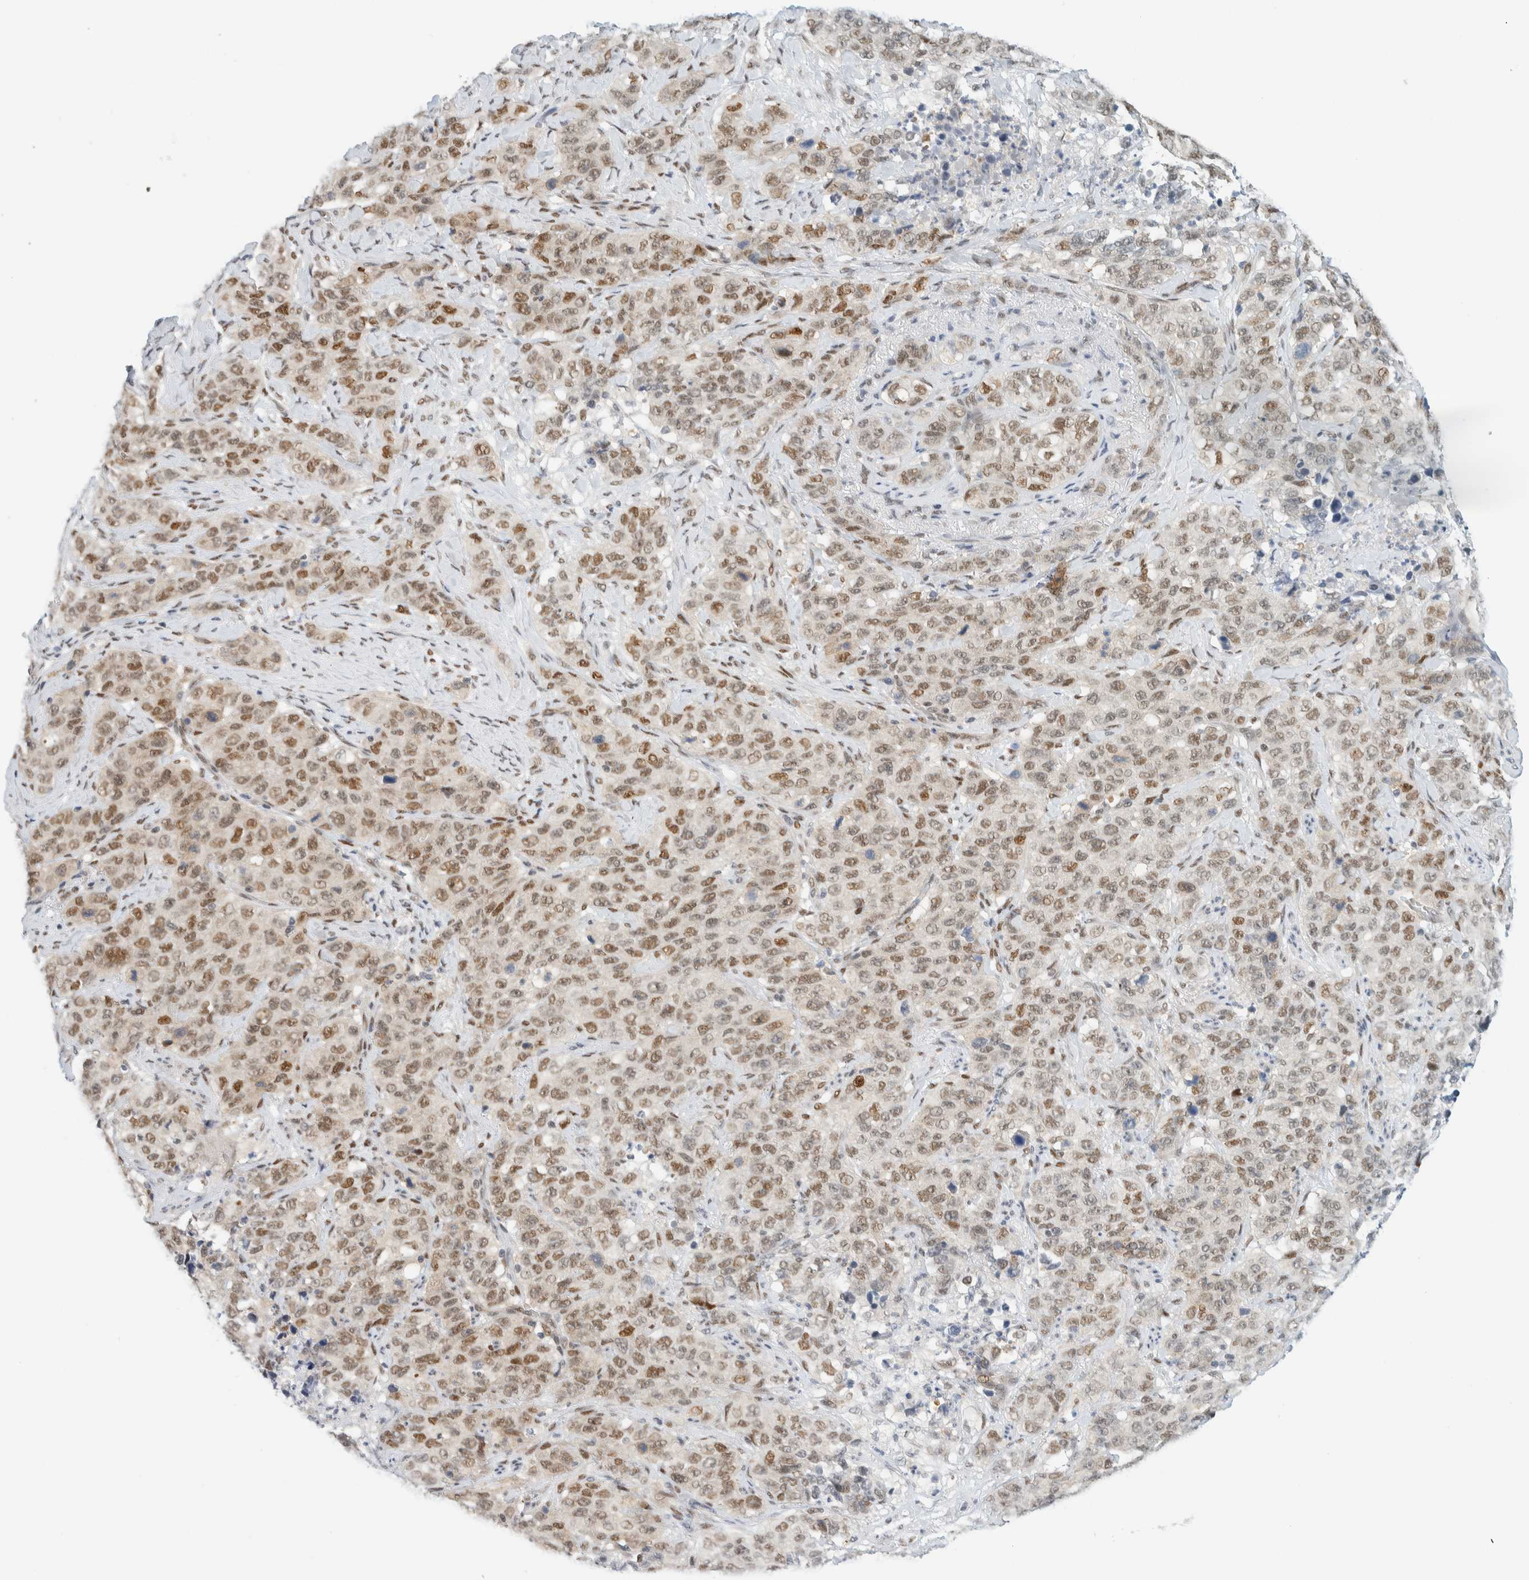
{"staining": {"intensity": "moderate", "quantity": "25%-75%", "location": "nuclear"}, "tissue": "stomach cancer", "cell_type": "Tumor cells", "image_type": "cancer", "snomed": [{"axis": "morphology", "description": "Adenocarcinoma, NOS"}, {"axis": "topography", "description": "Stomach"}], "caption": "A micrograph of stomach cancer (adenocarcinoma) stained for a protein shows moderate nuclear brown staining in tumor cells.", "gene": "ZNF683", "patient": {"sex": "male", "age": 48}}